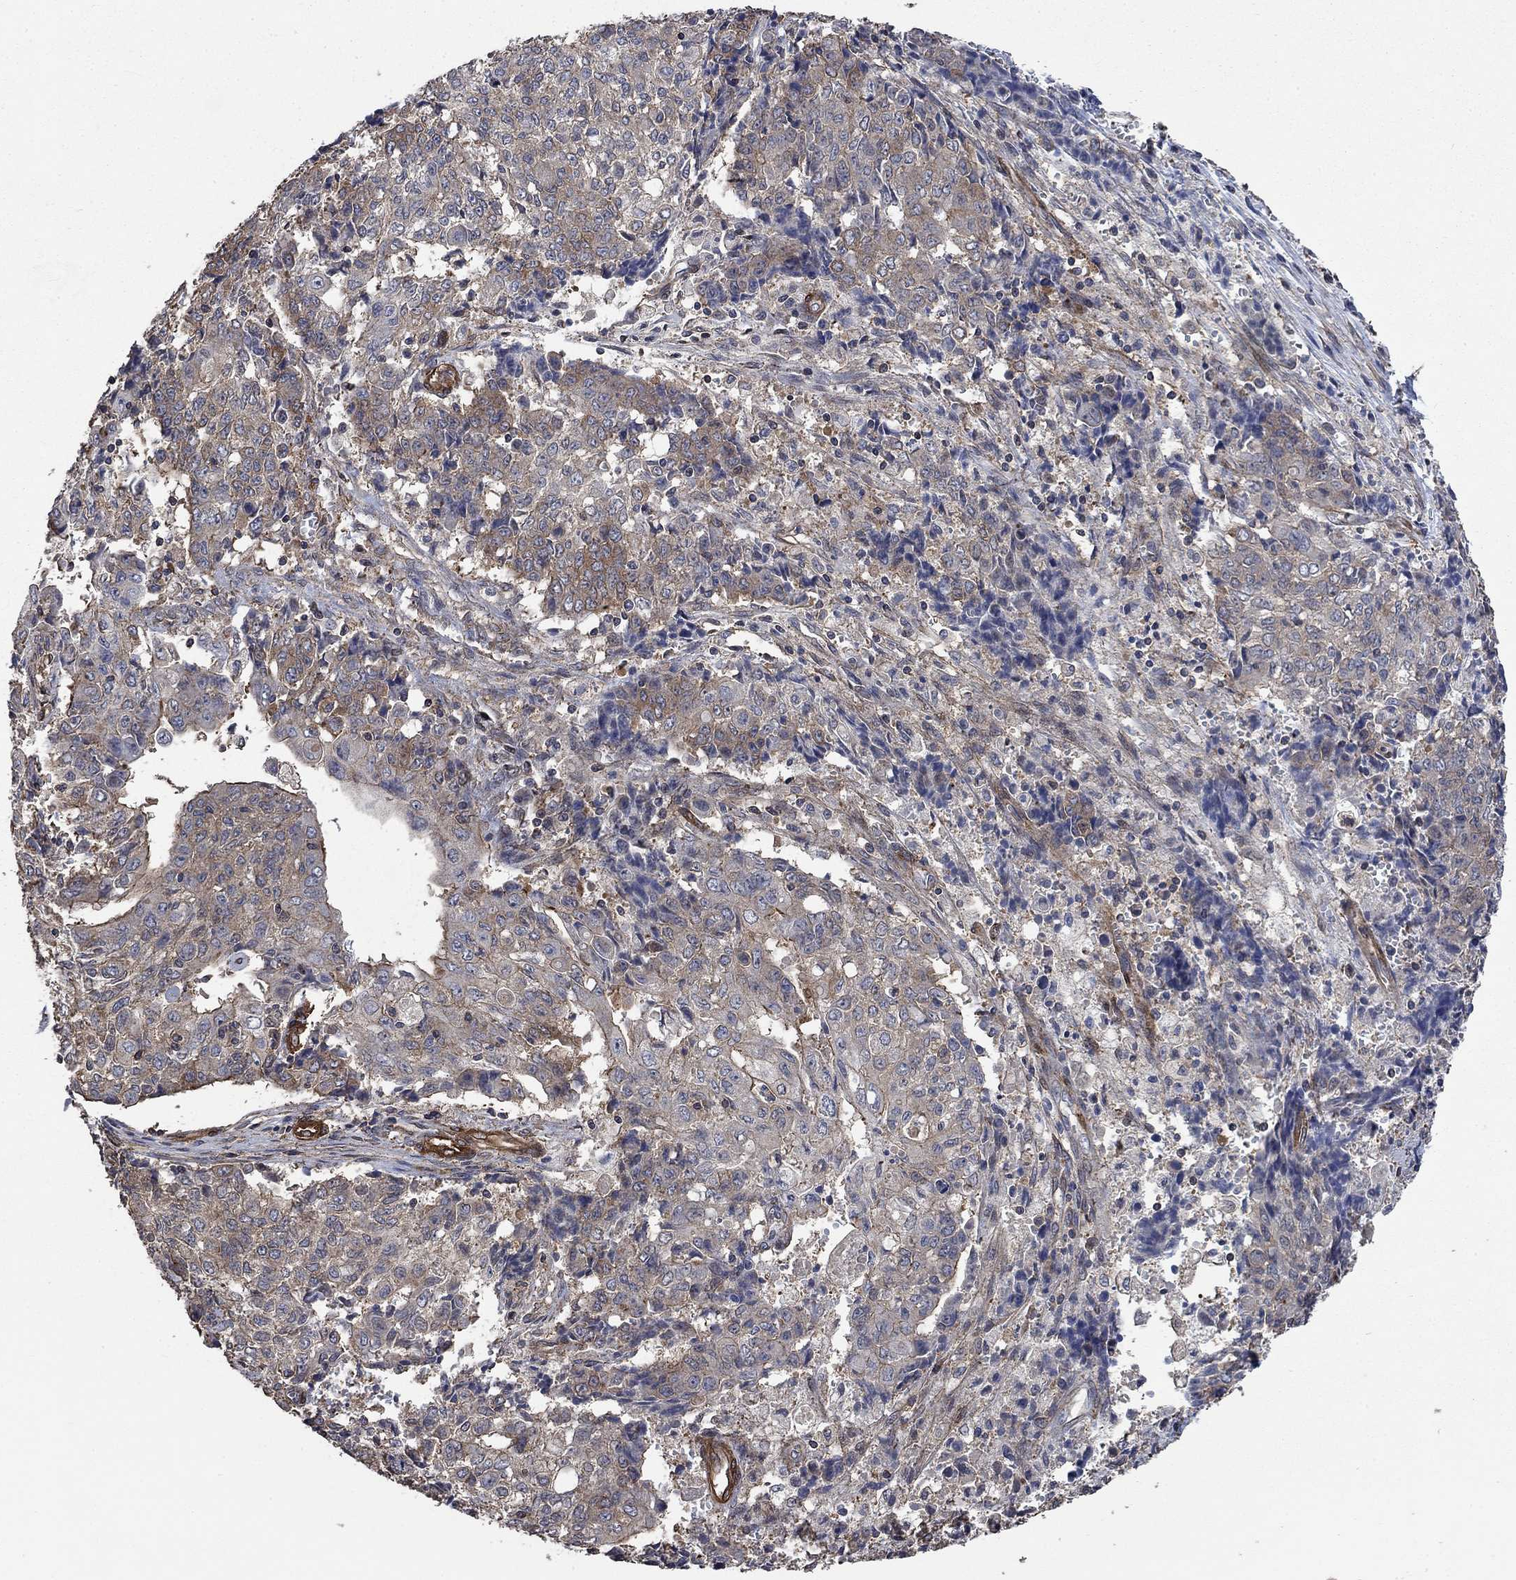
{"staining": {"intensity": "moderate", "quantity": "<25%", "location": "cytoplasmic/membranous"}, "tissue": "ovarian cancer", "cell_type": "Tumor cells", "image_type": "cancer", "snomed": [{"axis": "morphology", "description": "Carcinoma, endometroid"}, {"axis": "topography", "description": "Ovary"}], "caption": "Brown immunohistochemical staining in ovarian endometroid carcinoma displays moderate cytoplasmic/membranous expression in approximately <25% of tumor cells.", "gene": "PDE3A", "patient": {"sex": "female", "age": 42}}